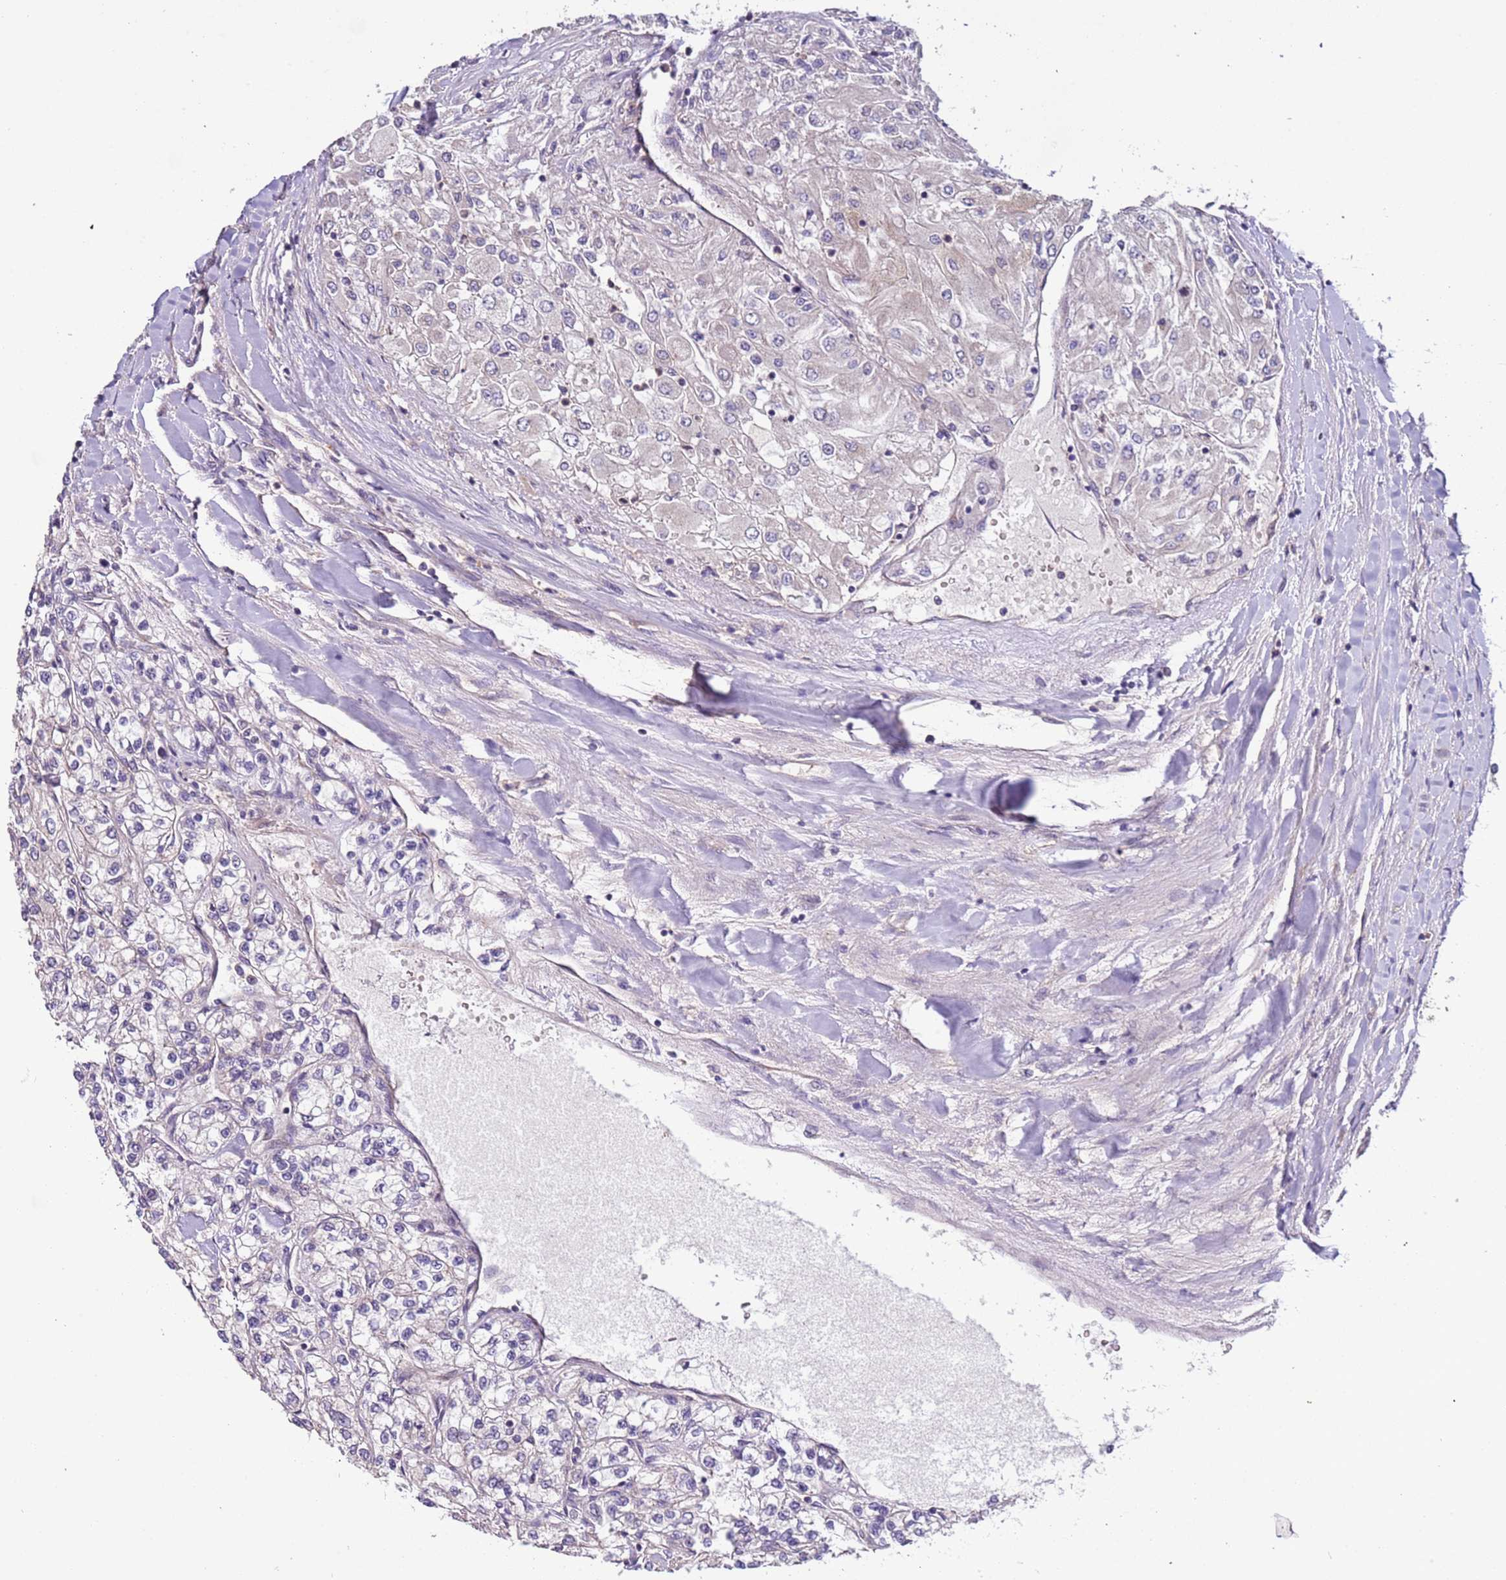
{"staining": {"intensity": "negative", "quantity": "none", "location": "none"}, "tissue": "renal cancer", "cell_type": "Tumor cells", "image_type": "cancer", "snomed": [{"axis": "morphology", "description": "Adenocarcinoma, NOS"}, {"axis": "topography", "description": "Kidney"}], "caption": "Immunohistochemistry histopathology image of neoplastic tissue: human renal adenocarcinoma stained with DAB exhibits no significant protein expression in tumor cells. Nuclei are stained in blue.", "gene": "LAMB4", "patient": {"sex": "male", "age": 80}}